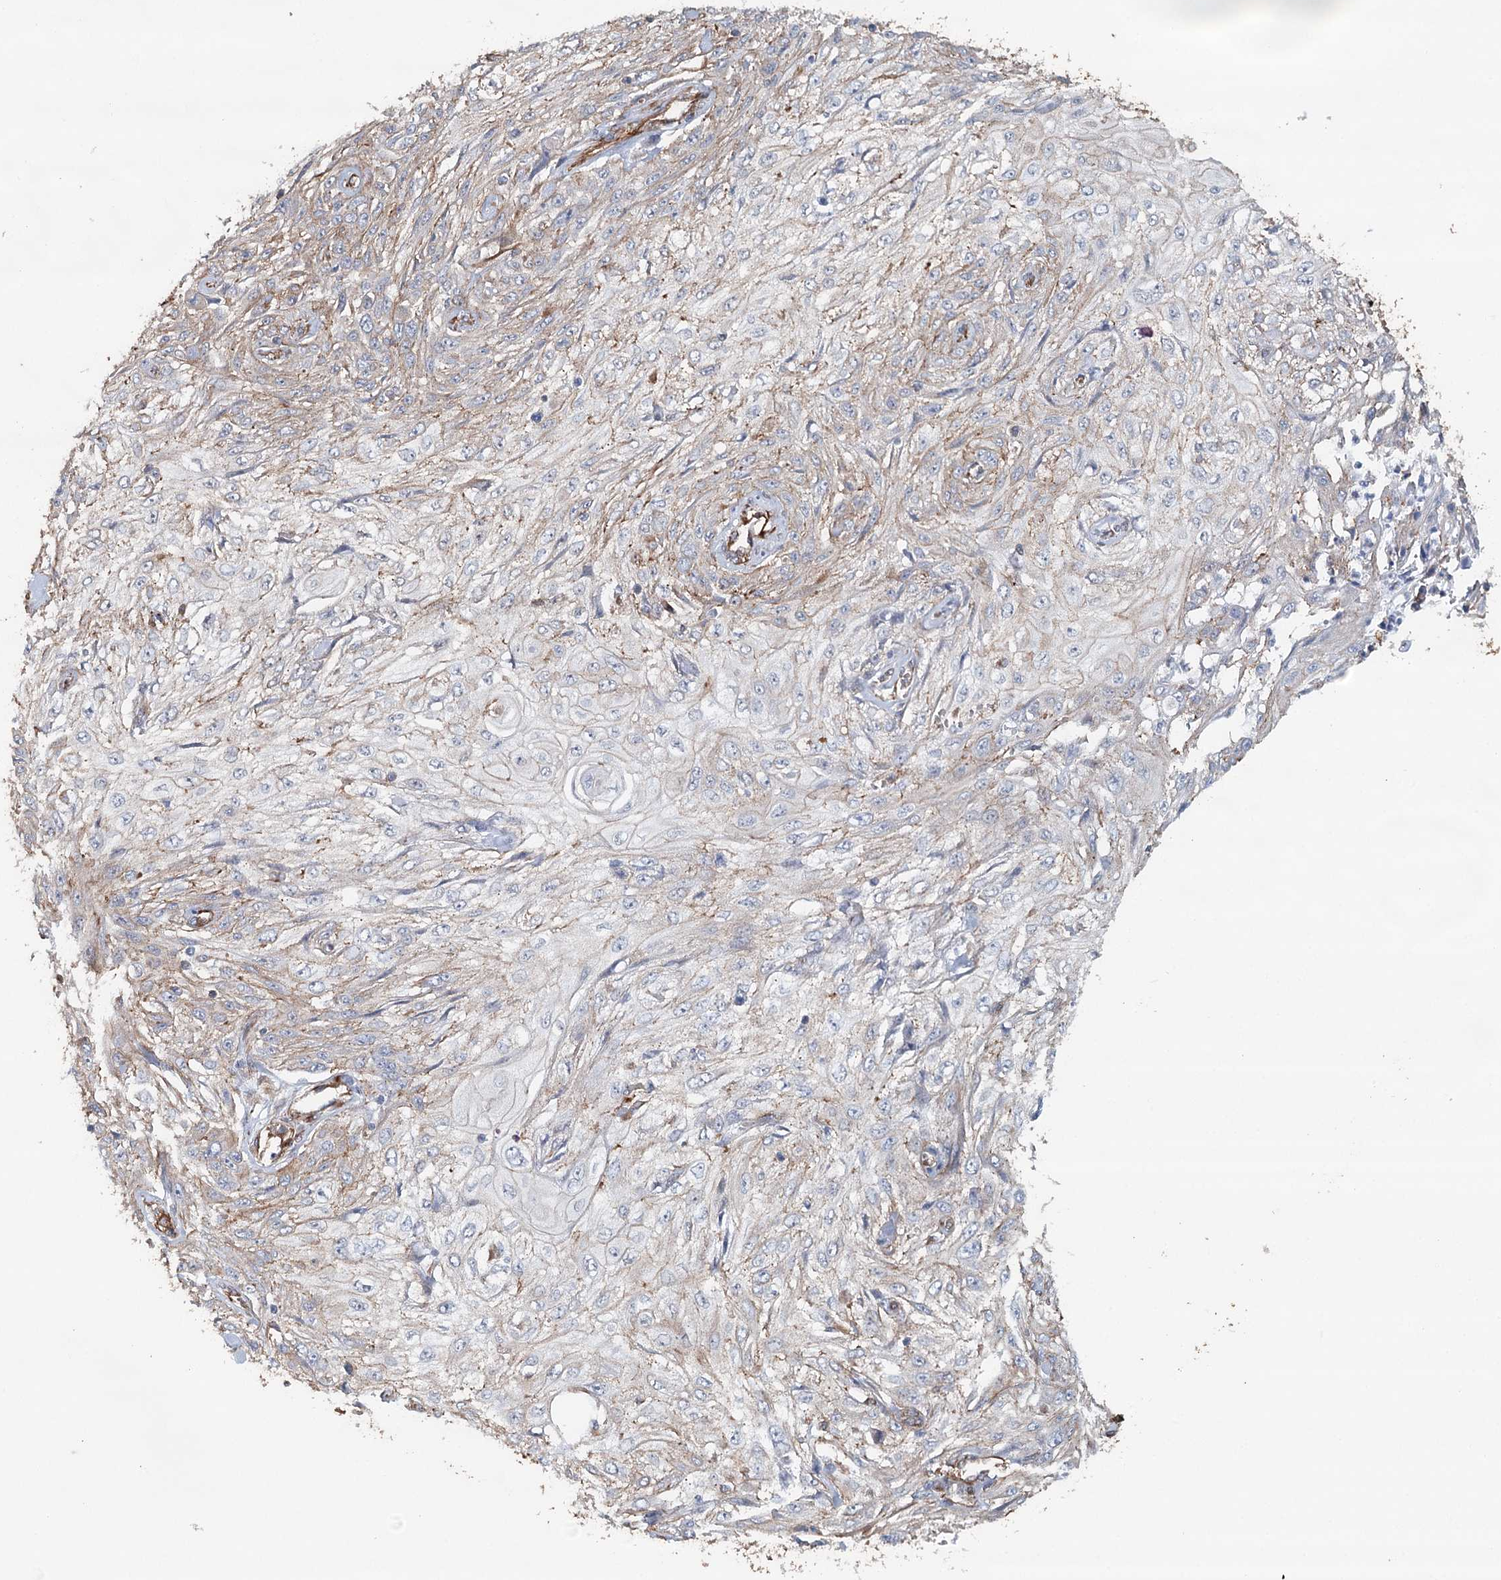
{"staining": {"intensity": "weak", "quantity": "25%-75%", "location": "cytoplasmic/membranous"}, "tissue": "skin cancer", "cell_type": "Tumor cells", "image_type": "cancer", "snomed": [{"axis": "morphology", "description": "Squamous cell carcinoma, NOS"}, {"axis": "topography", "description": "Skin"}], "caption": "About 25%-75% of tumor cells in skin cancer (squamous cell carcinoma) exhibit weak cytoplasmic/membranous protein staining as visualized by brown immunohistochemical staining.", "gene": "SYNPO", "patient": {"sex": "male", "age": 75}}